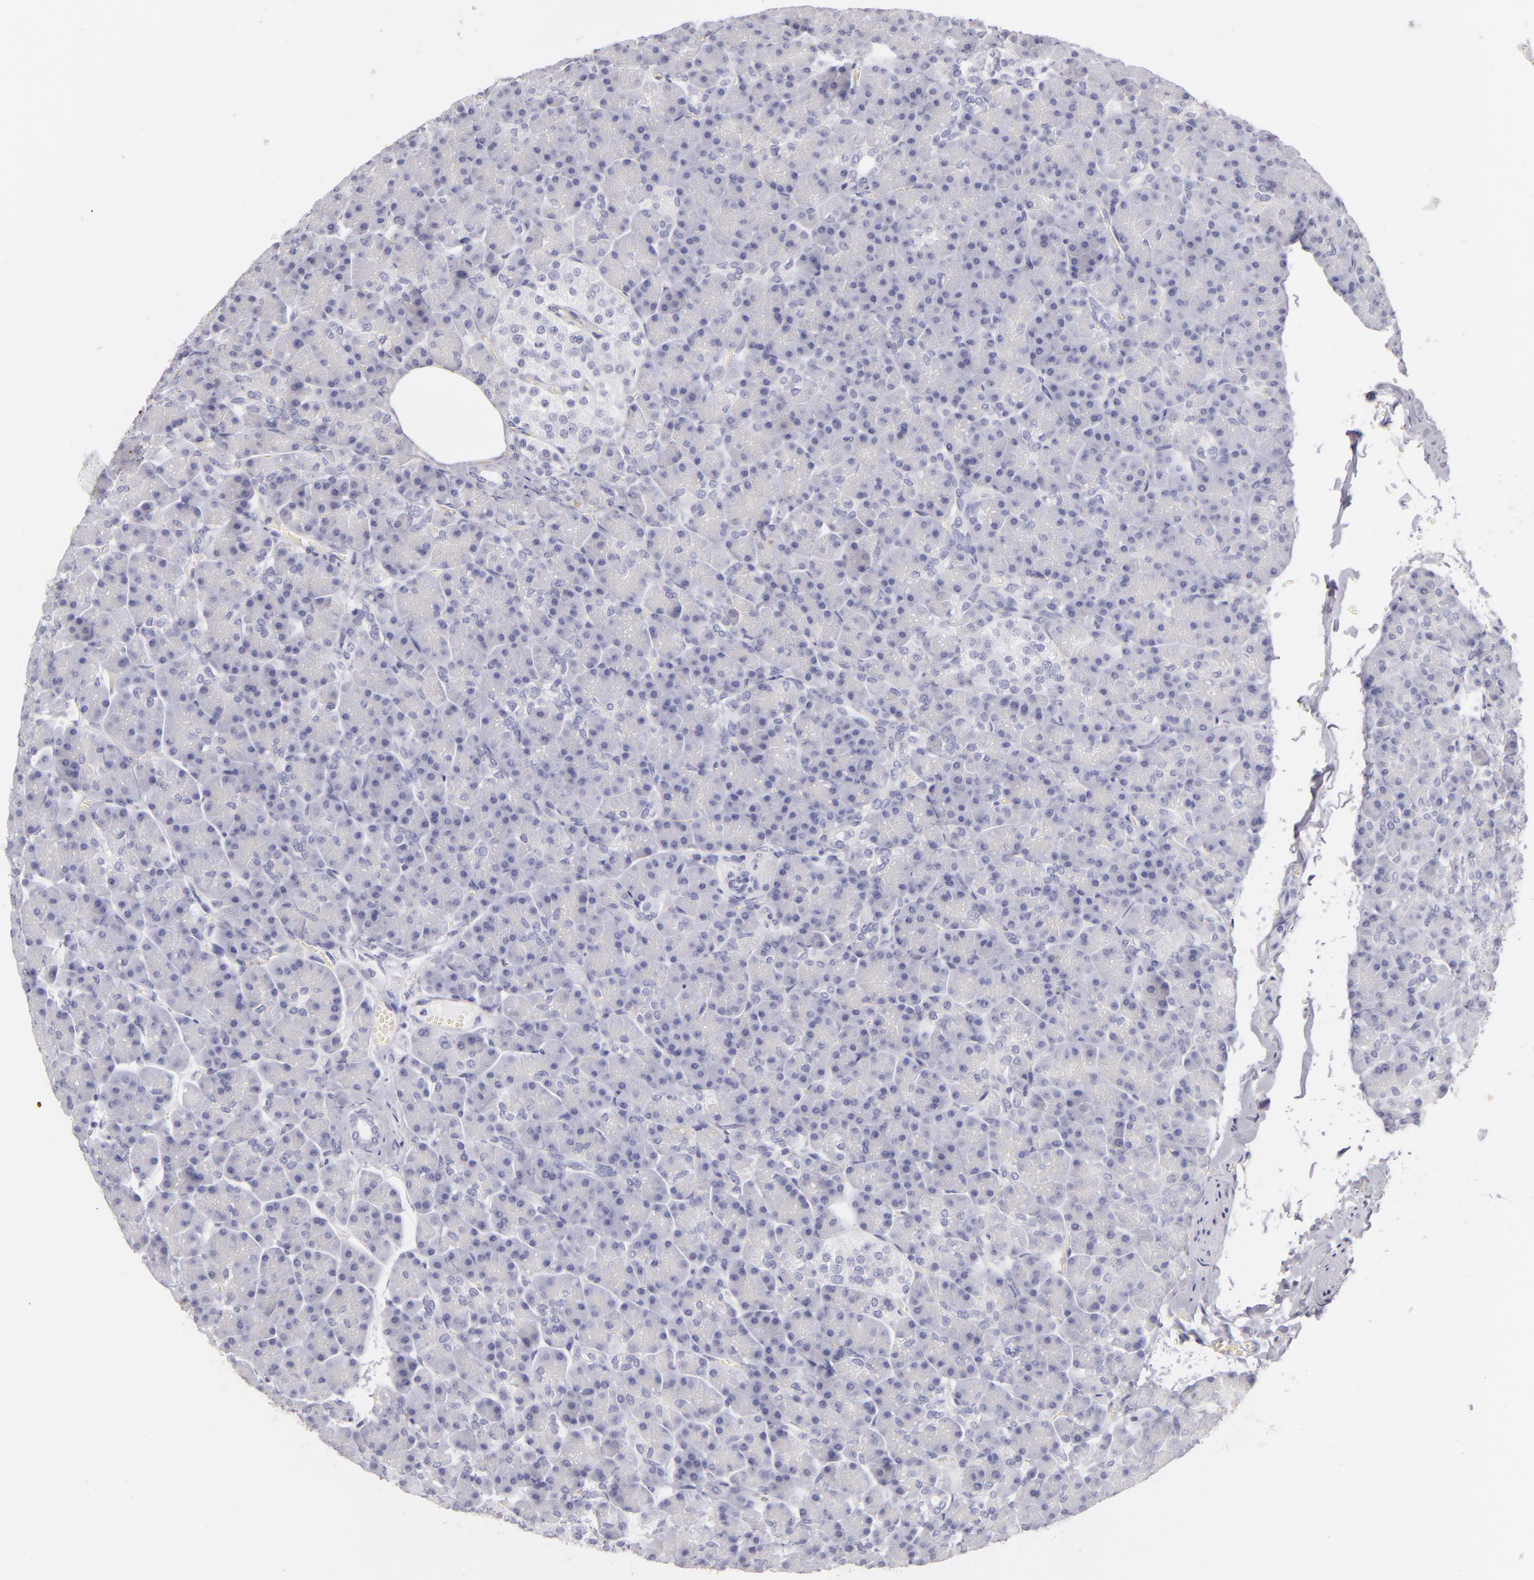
{"staining": {"intensity": "negative", "quantity": "none", "location": "none"}, "tissue": "pancreas", "cell_type": "Exocrine glandular cells", "image_type": "normal", "snomed": [{"axis": "morphology", "description": "Normal tissue, NOS"}, {"axis": "topography", "description": "Pancreas"}], "caption": "IHC of unremarkable human pancreas reveals no staining in exocrine glandular cells.", "gene": "FABP1", "patient": {"sex": "female", "age": 43}}